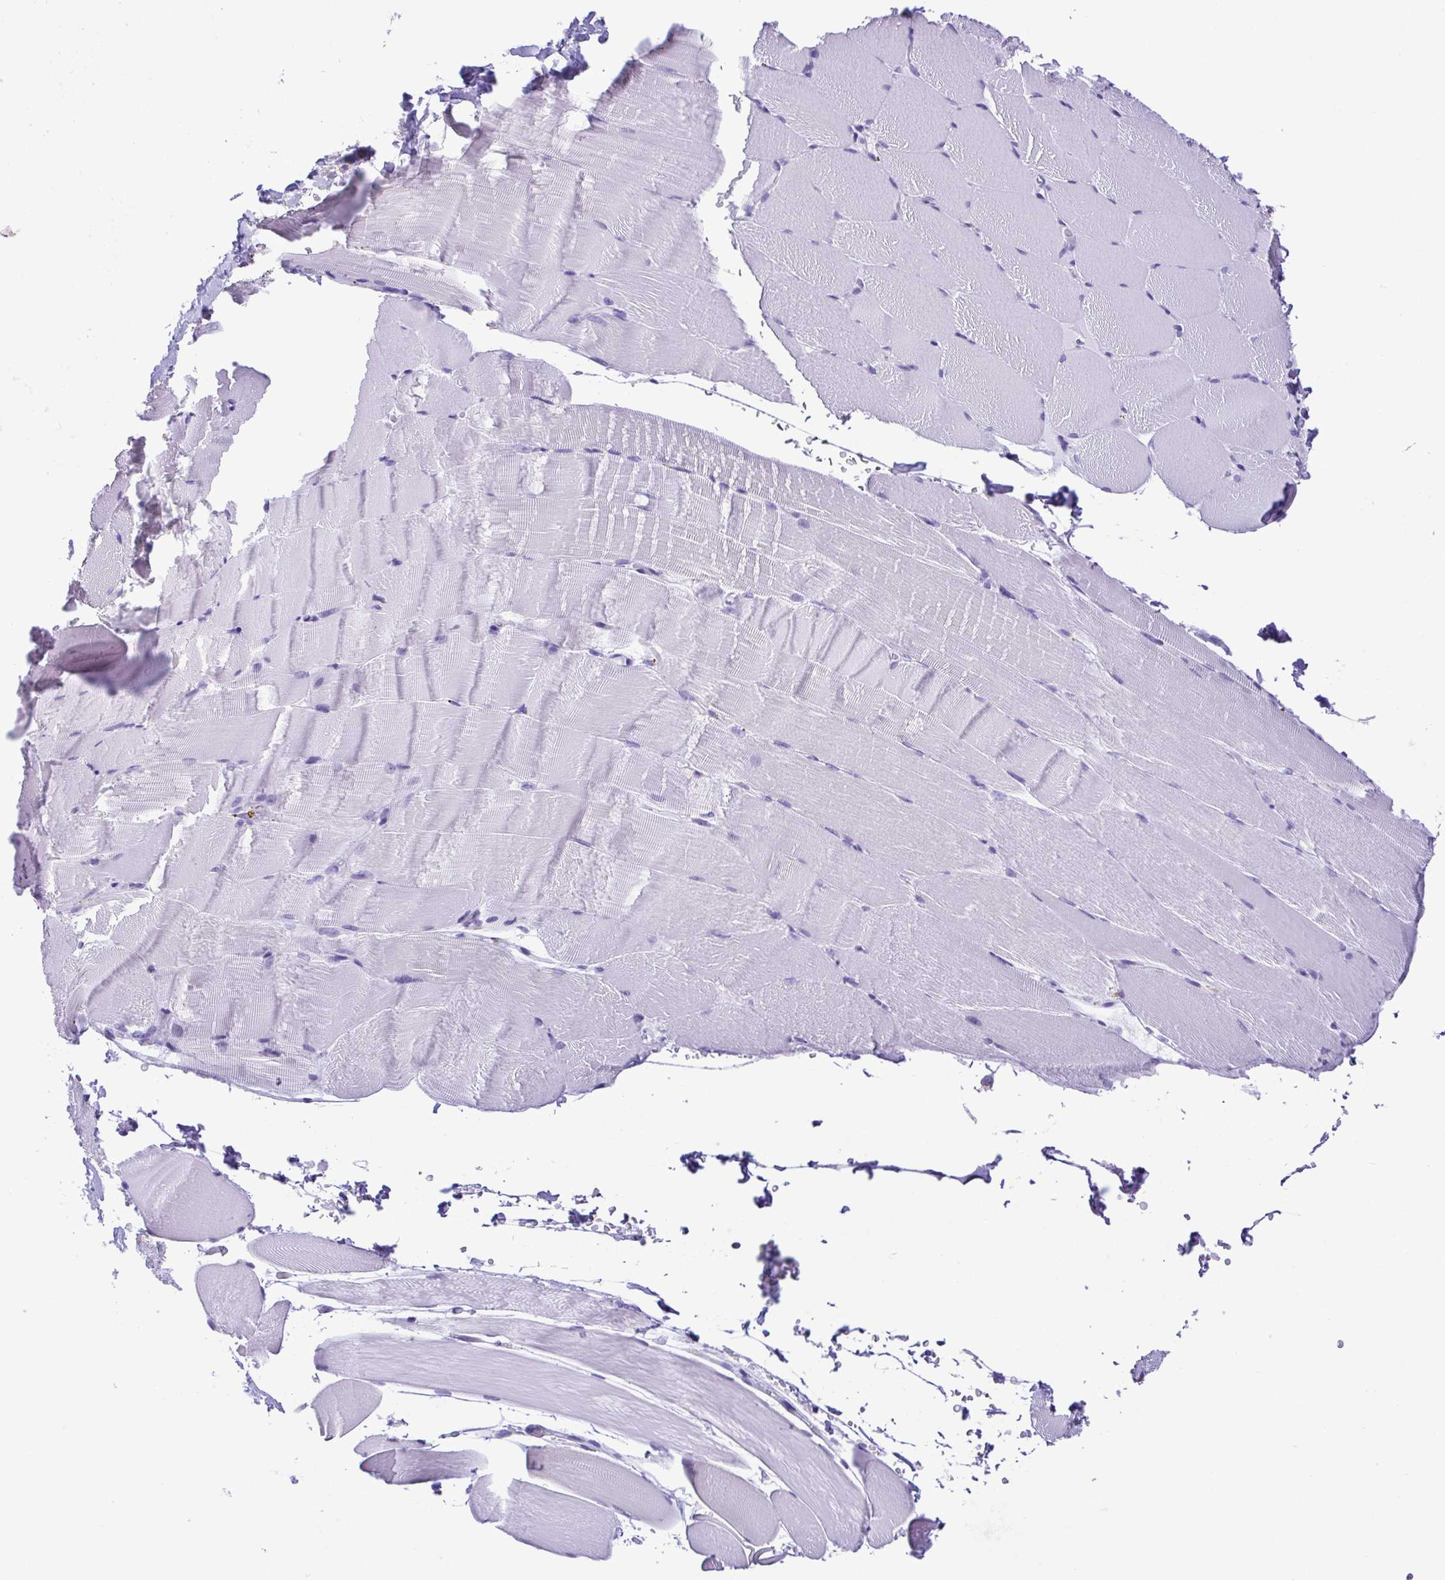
{"staining": {"intensity": "negative", "quantity": "none", "location": "none"}, "tissue": "skeletal muscle", "cell_type": "Myocytes", "image_type": "normal", "snomed": [{"axis": "morphology", "description": "Normal tissue, NOS"}, {"axis": "topography", "description": "Skeletal muscle"}], "caption": "DAB (3,3'-diaminobenzidine) immunohistochemical staining of normal skeletal muscle shows no significant staining in myocytes.", "gene": "PAK3", "patient": {"sex": "female", "age": 37}}